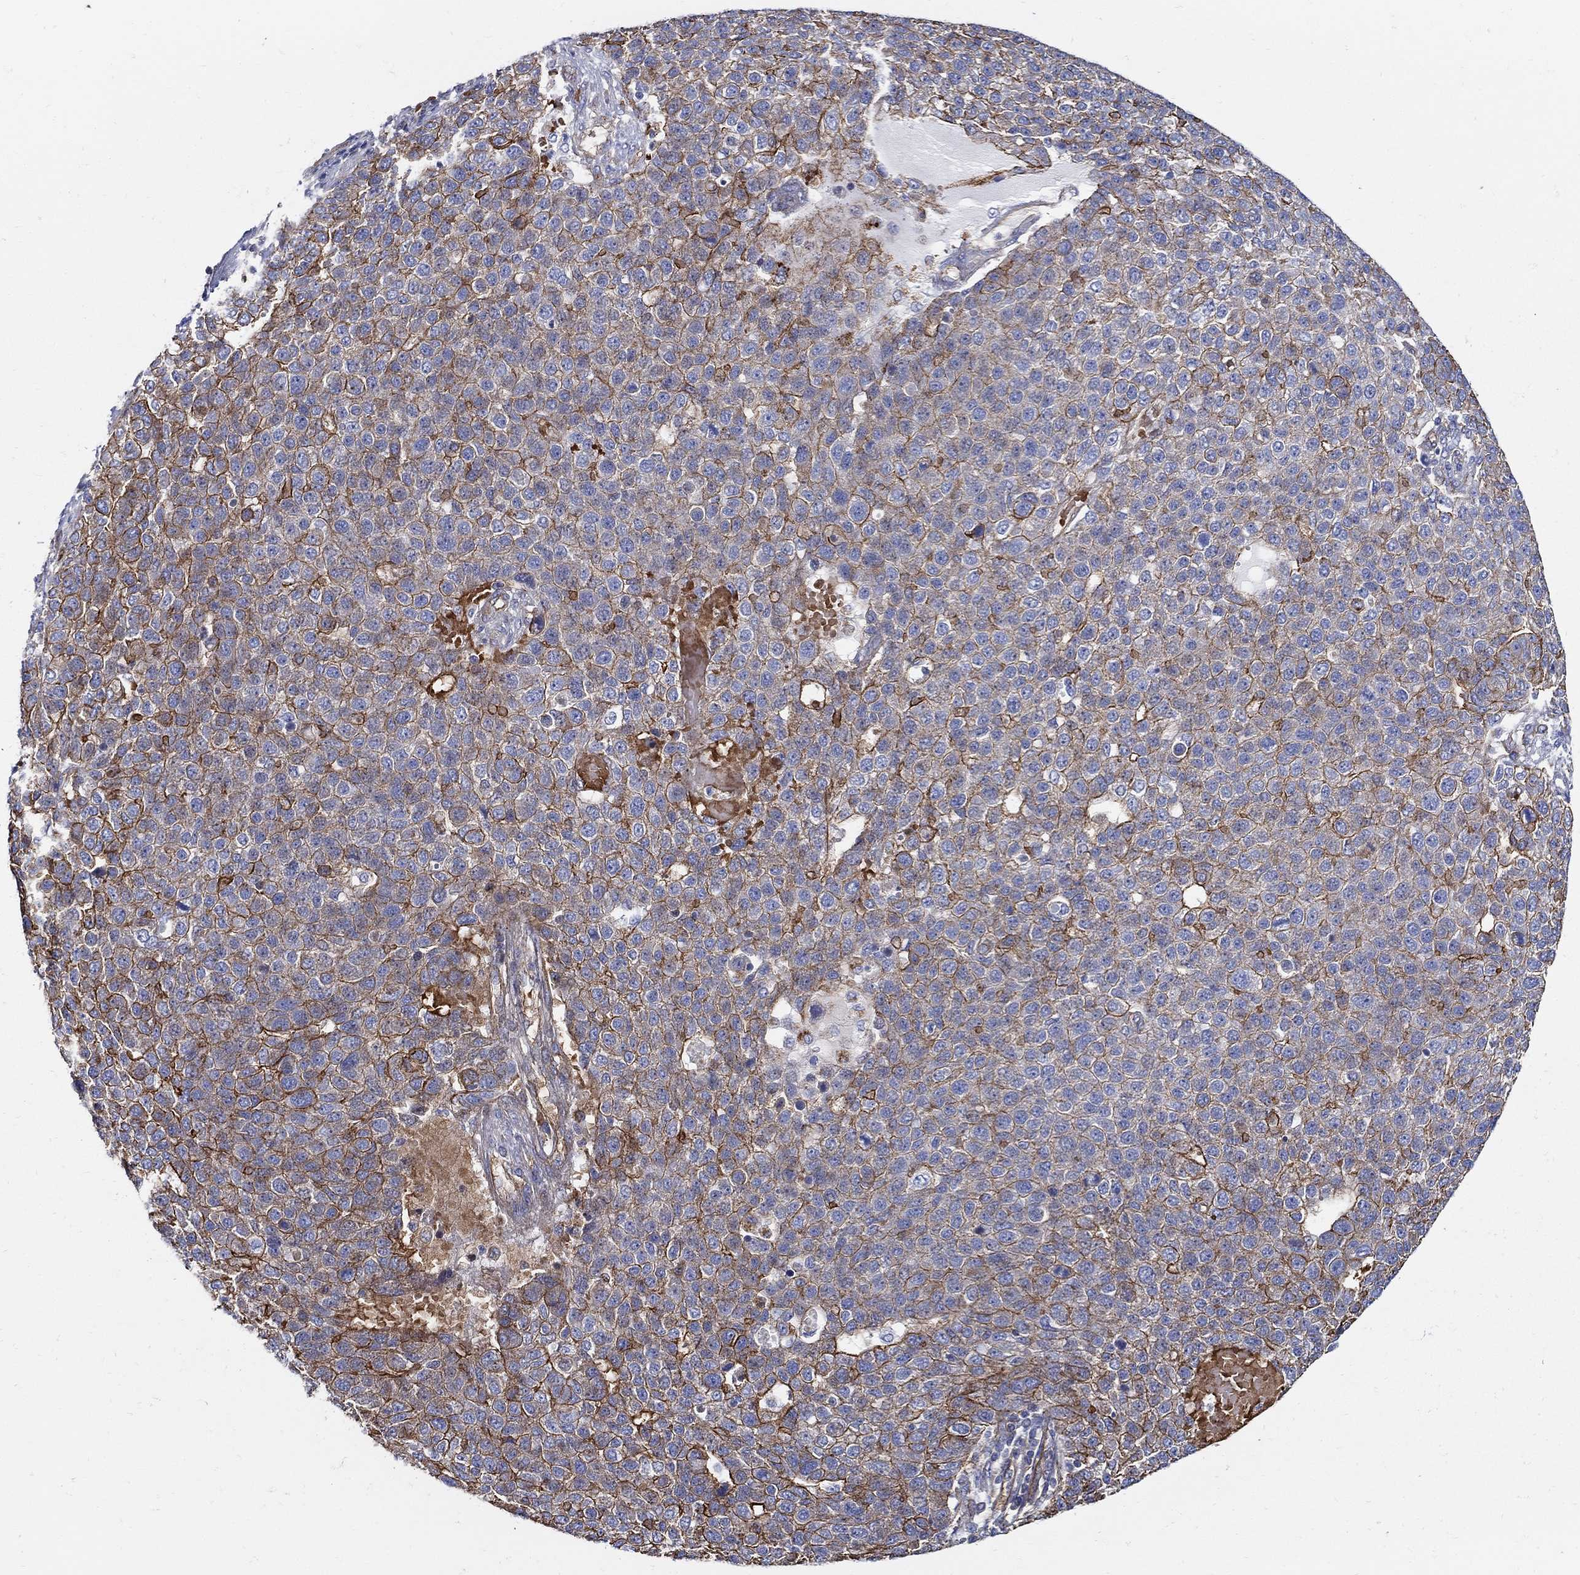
{"staining": {"intensity": "strong", "quantity": ">75%", "location": "cytoplasmic/membranous"}, "tissue": "pancreatic cancer", "cell_type": "Tumor cells", "image_type": "cancer", "snomed": [{"axis": "morphology", "description": "Adenocarcinoma, NOS"}, {"axis": "topography", "description": "Pancreas"}], "caption": "IHC staining of adenocarcinoma (pancreatic), which displays high levels of strong cytoplasmic/membranous staining in about >75% of tumor cells indicating strong cytoplasmic/membranous protein positivity. The staining was performed using DAB (brown) for protein detection and nuclei were counterstained in hematoxylin (blue).", "gene": "APBB3", "patient": {"sex": "female", "age": 61}}